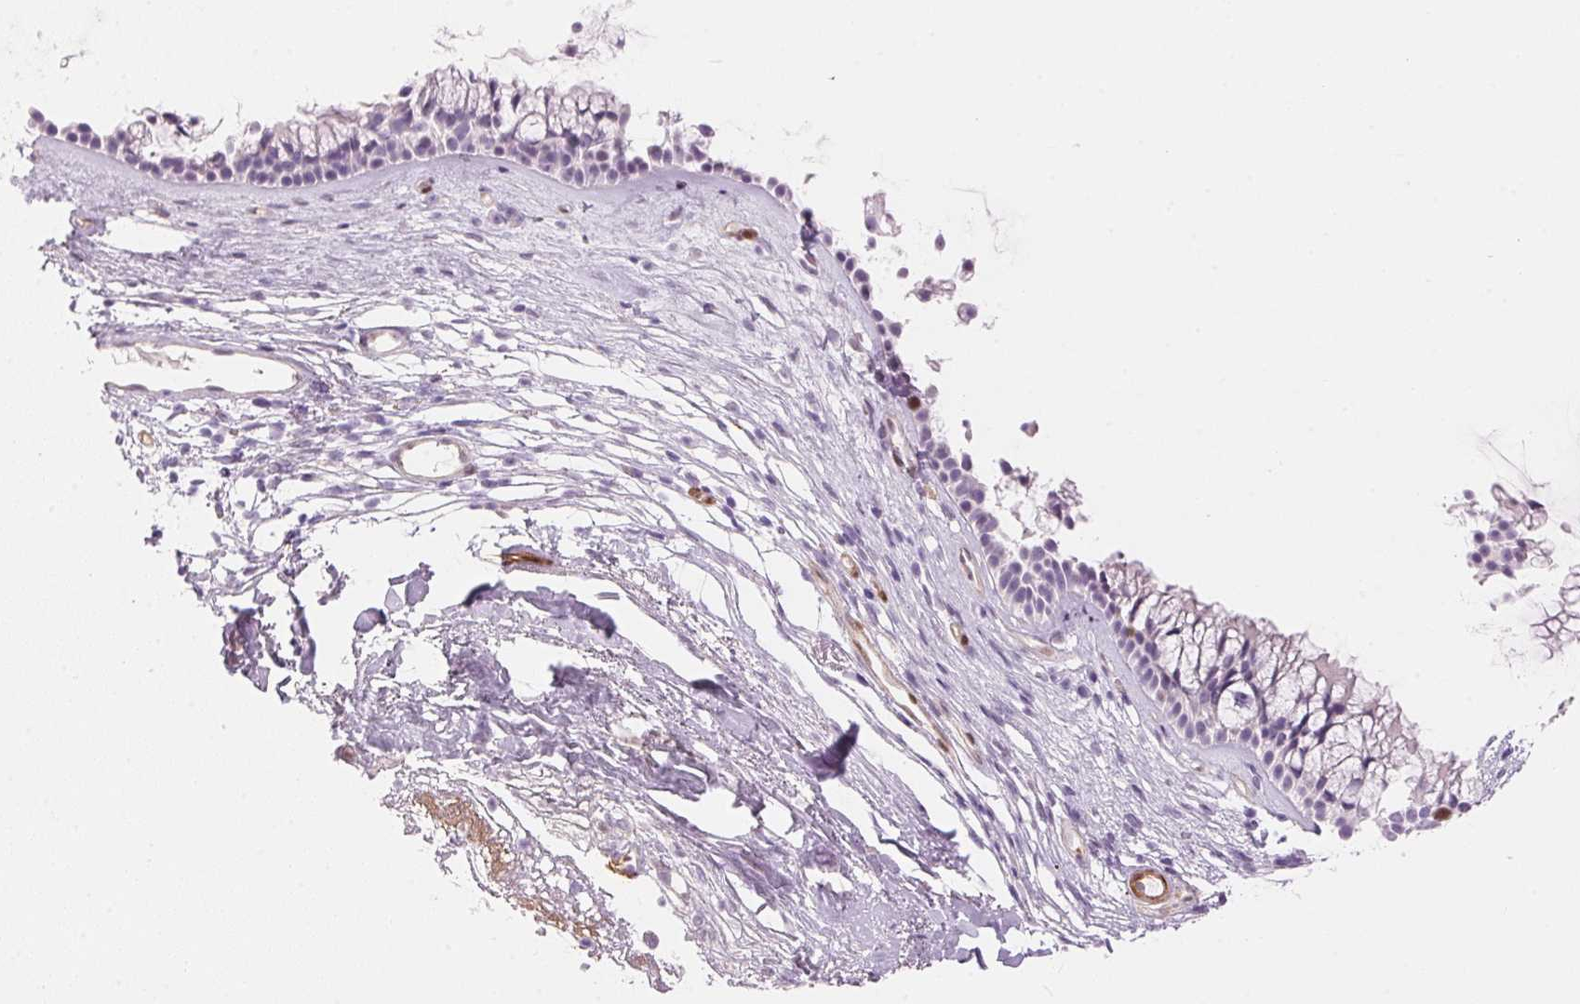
{"staining": {"intensity": "negative", "quantity": "none", "location": "none"}, "tissue": "nasopharynx", "cell_type": "Respiratory epithelial cells", "image_type": "normal", "snomed": [{"axis": "morphology", "description": "Normal tissue, NOS"}, {"axis": "topography", "description": "Nasopharynx"}], "caption": "Respiratory epithelial cells are negative for protein expression in benign human nasopharynx. (DAB (3,3'-diaminobenzidine) IHC, high magnification).", "gene": "SMTN", "patient": {"sex": "female", "age": 75}}